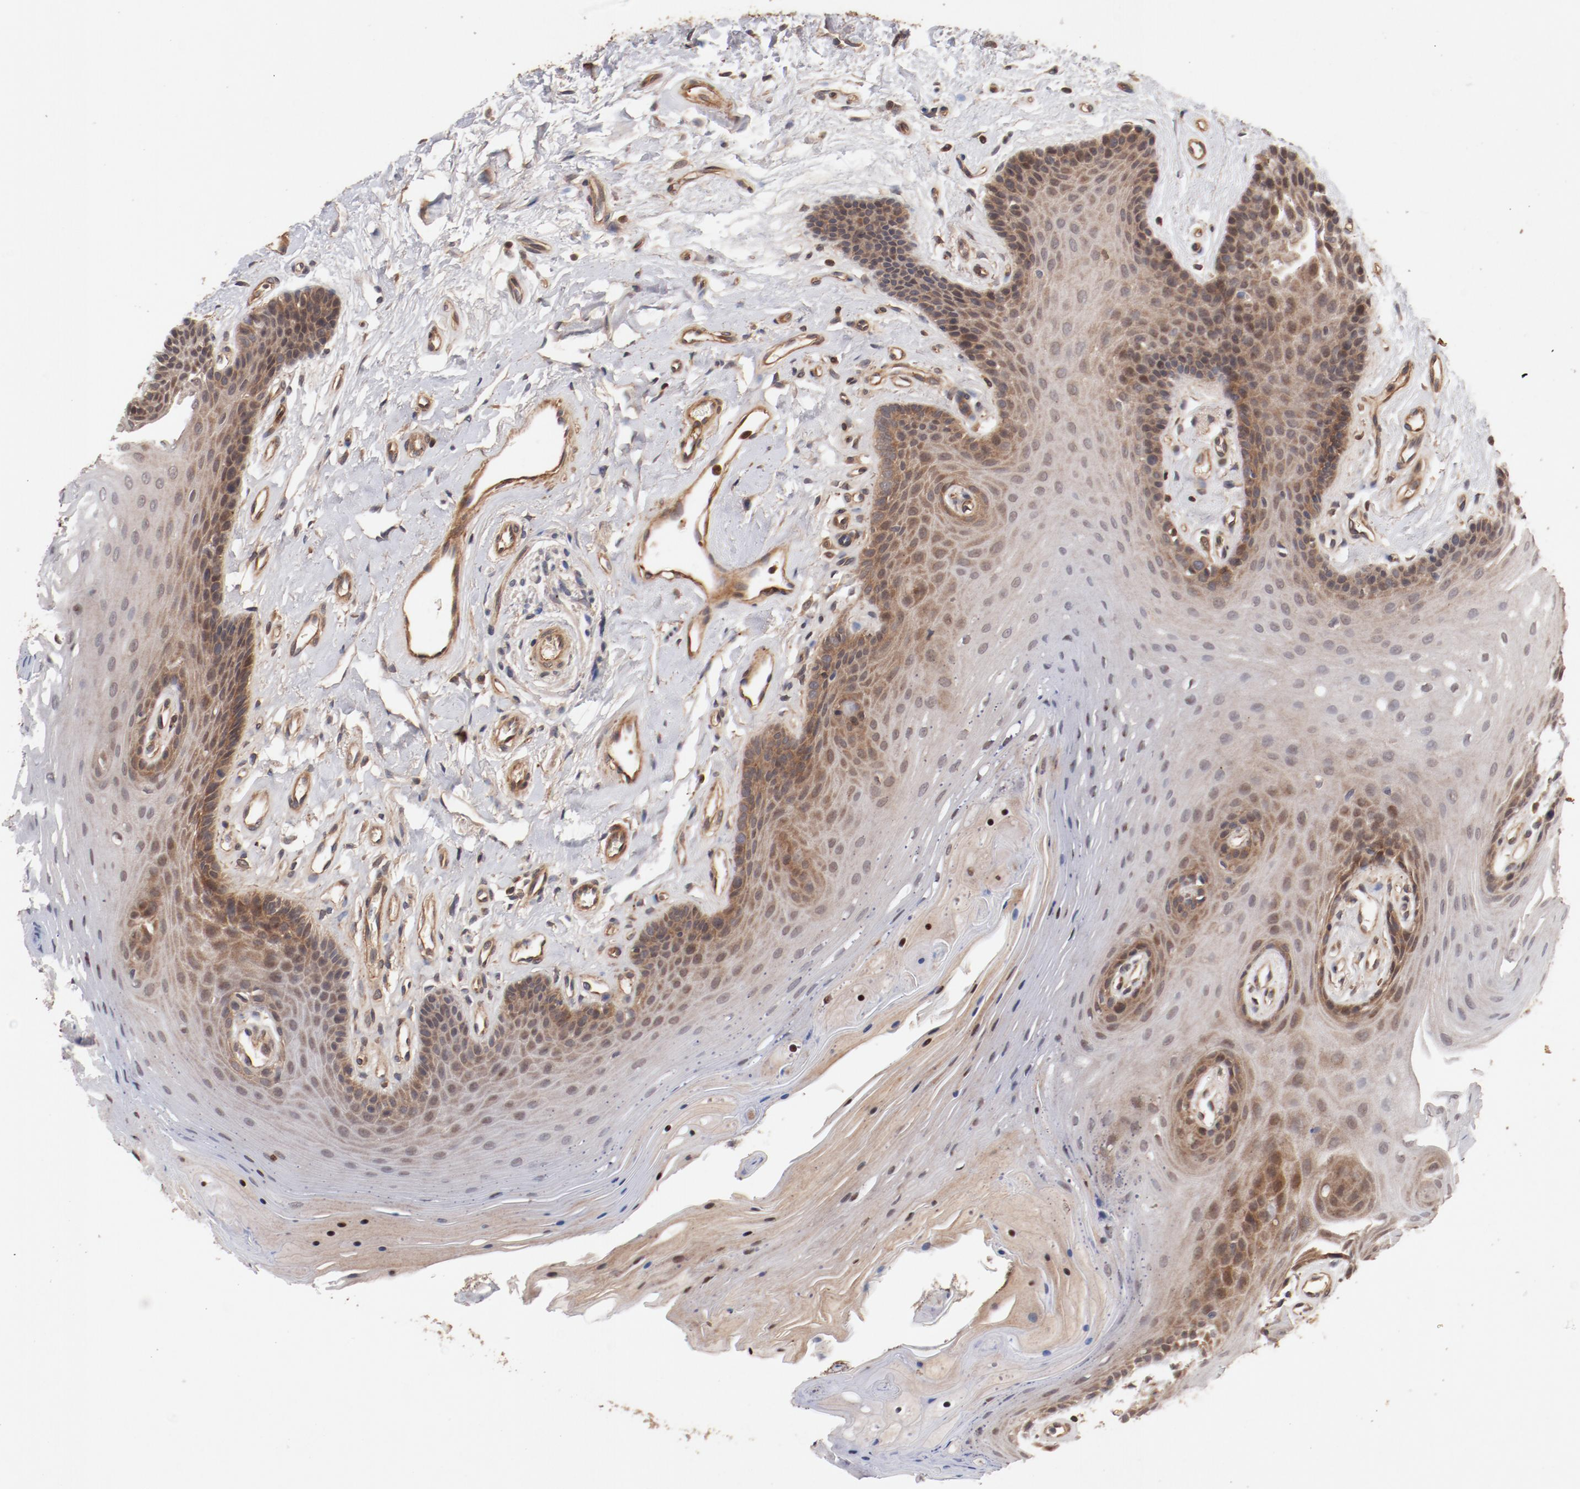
{"staining": {"intensity": "weak", "quantity": ">75%", "location": "cytoplasmic/membranous"}, "tissue": "oral mucosa", "cell_type": "Squamous epithelial cells", "image_type": "normal", "snomed": [{"axis": "morphology", "description": "Normal tissue, NOS"}, {"axis": "topography", "description": "Oral tissue"}], "caption": "A micrograph of human oral mucosa stained for a protein displays weak cytoplasmic/membranous brown staining in squamous epithelial cells. (Stains: DAB (3,3'-diaminobenzidine) in brown, nuclei in blue, Microscopy: brightfield microscopy at high magnification).", "gene": "GUF1", "patient": {"sex": "male", "age": 62}}